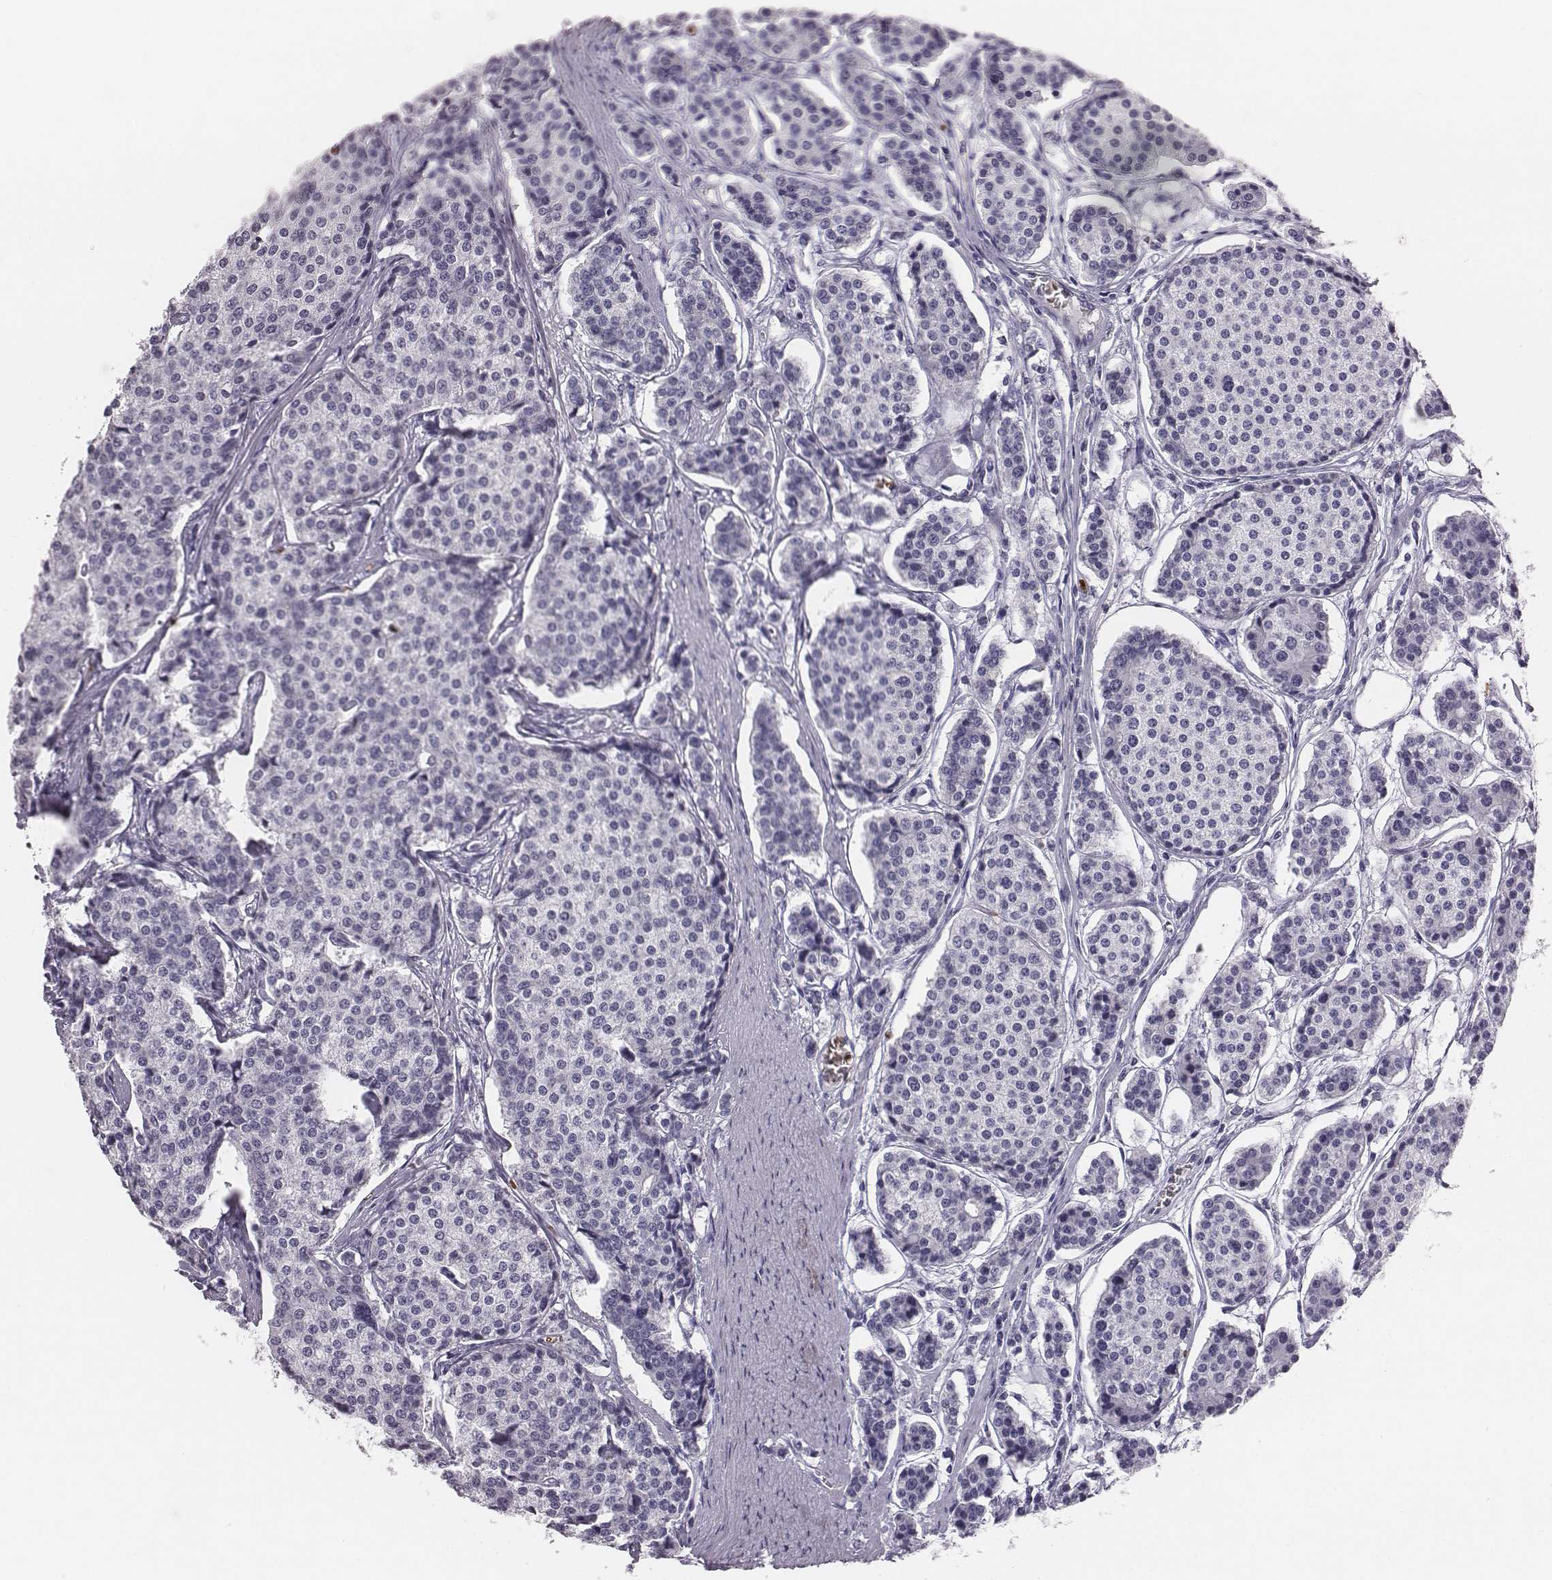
{"staining": {"intensity": "negative", "quantity": "none", "location": "none"}, "tissue": "carcinoid", "cell_type": "Tumor cells", "image_type": "cancer", "snomed": [{"axis": "morphology", "description": "Carcinoid, malignant, NOS"}, {"axis": "topography", "description": "Small intestine"}], "caption": "Image shows no significant protein expression in tumor cells of carcinoid.", "gene": "HBZ", "patient": {"sex": "female", "age": 65}}